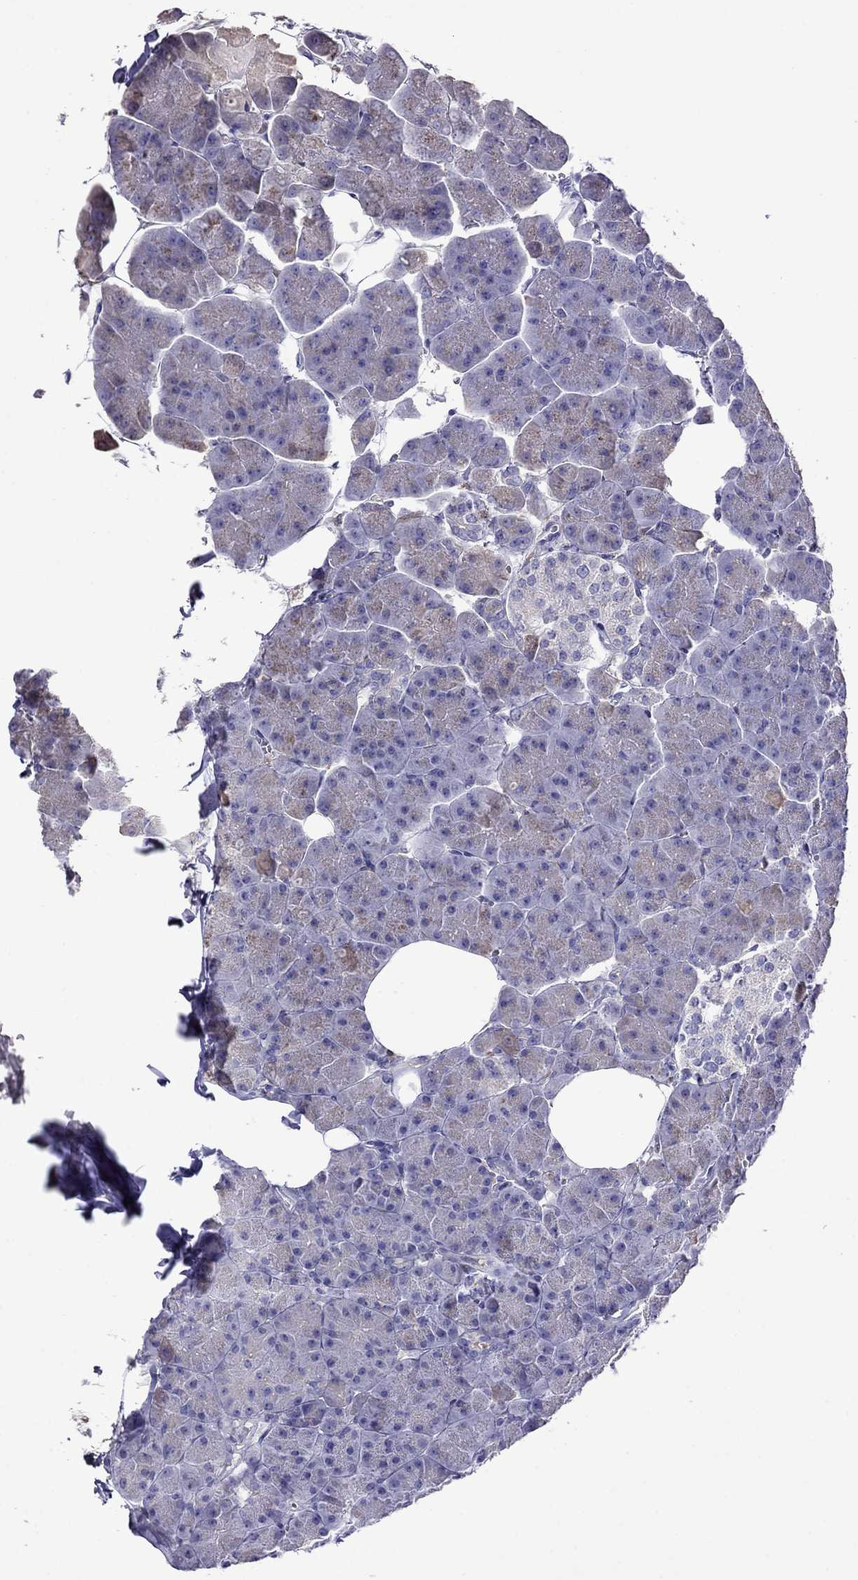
{"staining": {"intensity": "negative", "quantity": "none", "location": "none"}, "tissue": "pancreas", "cell_type": "Exocrine glandular cells", "image_type": "normal", "snomed": [{"axis": "morphology", "description": "Normal tissue, NOS"}, {"axis": "topography", "description": "Adipose tissue"}, {"axis": "topography", "description": "Pancreas"}, {"axis": "topography", "description": "Peripheral nerve tissue"}], "caption": "Unremarkable pancreas was stained to show a protein in brown. There is no significant expression in exocrine glandular cells. The staining is performed using DAB (3,3'-diaminobenzidine) brown chromogen with nuclei counter-stained in using hematoxylin.", "gene": "MPZ", "patient": {"sex": "female", "age": 58}}